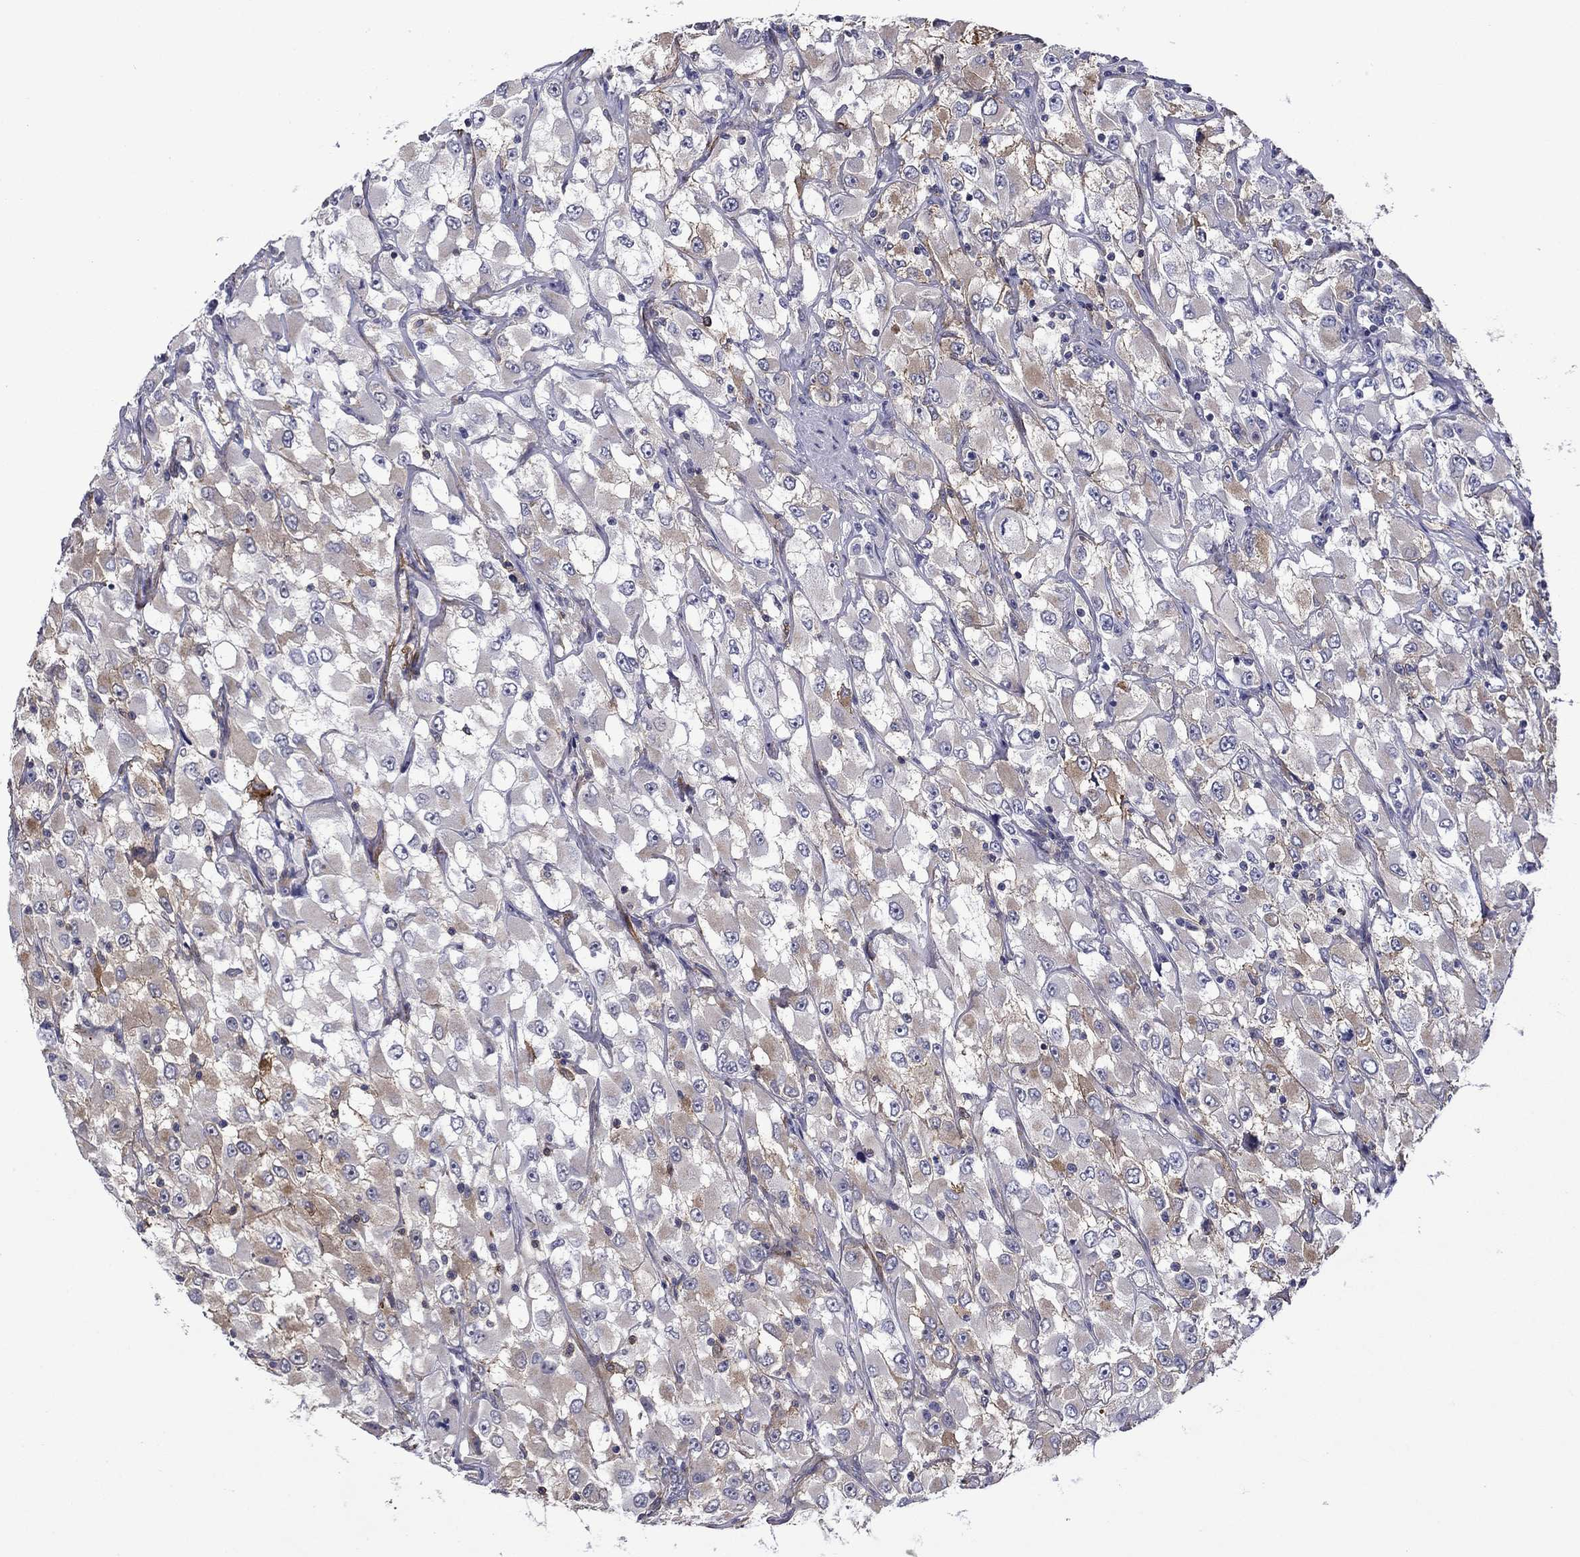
{"staining": {"intensity": "moderate", "quantity": "<25%", "location": "cytoplasmic/membranous"}, "tissue": "renal cancer", "cell_type": "Tumor cells", "image_type": "cancer", "snomed": [{"axis": "morphology", "description": "Adenocarcinoma, NOS"}, {"axis": "topography", "description": "Kidney"}], "caption": "A micrograph of human renal cancer stained for a protein demonstrates moderate cytoplasmic/membranous brown staining in tumor cells.", "gene": "LMO7", "patient": {"sex": "female", "age": 52}}